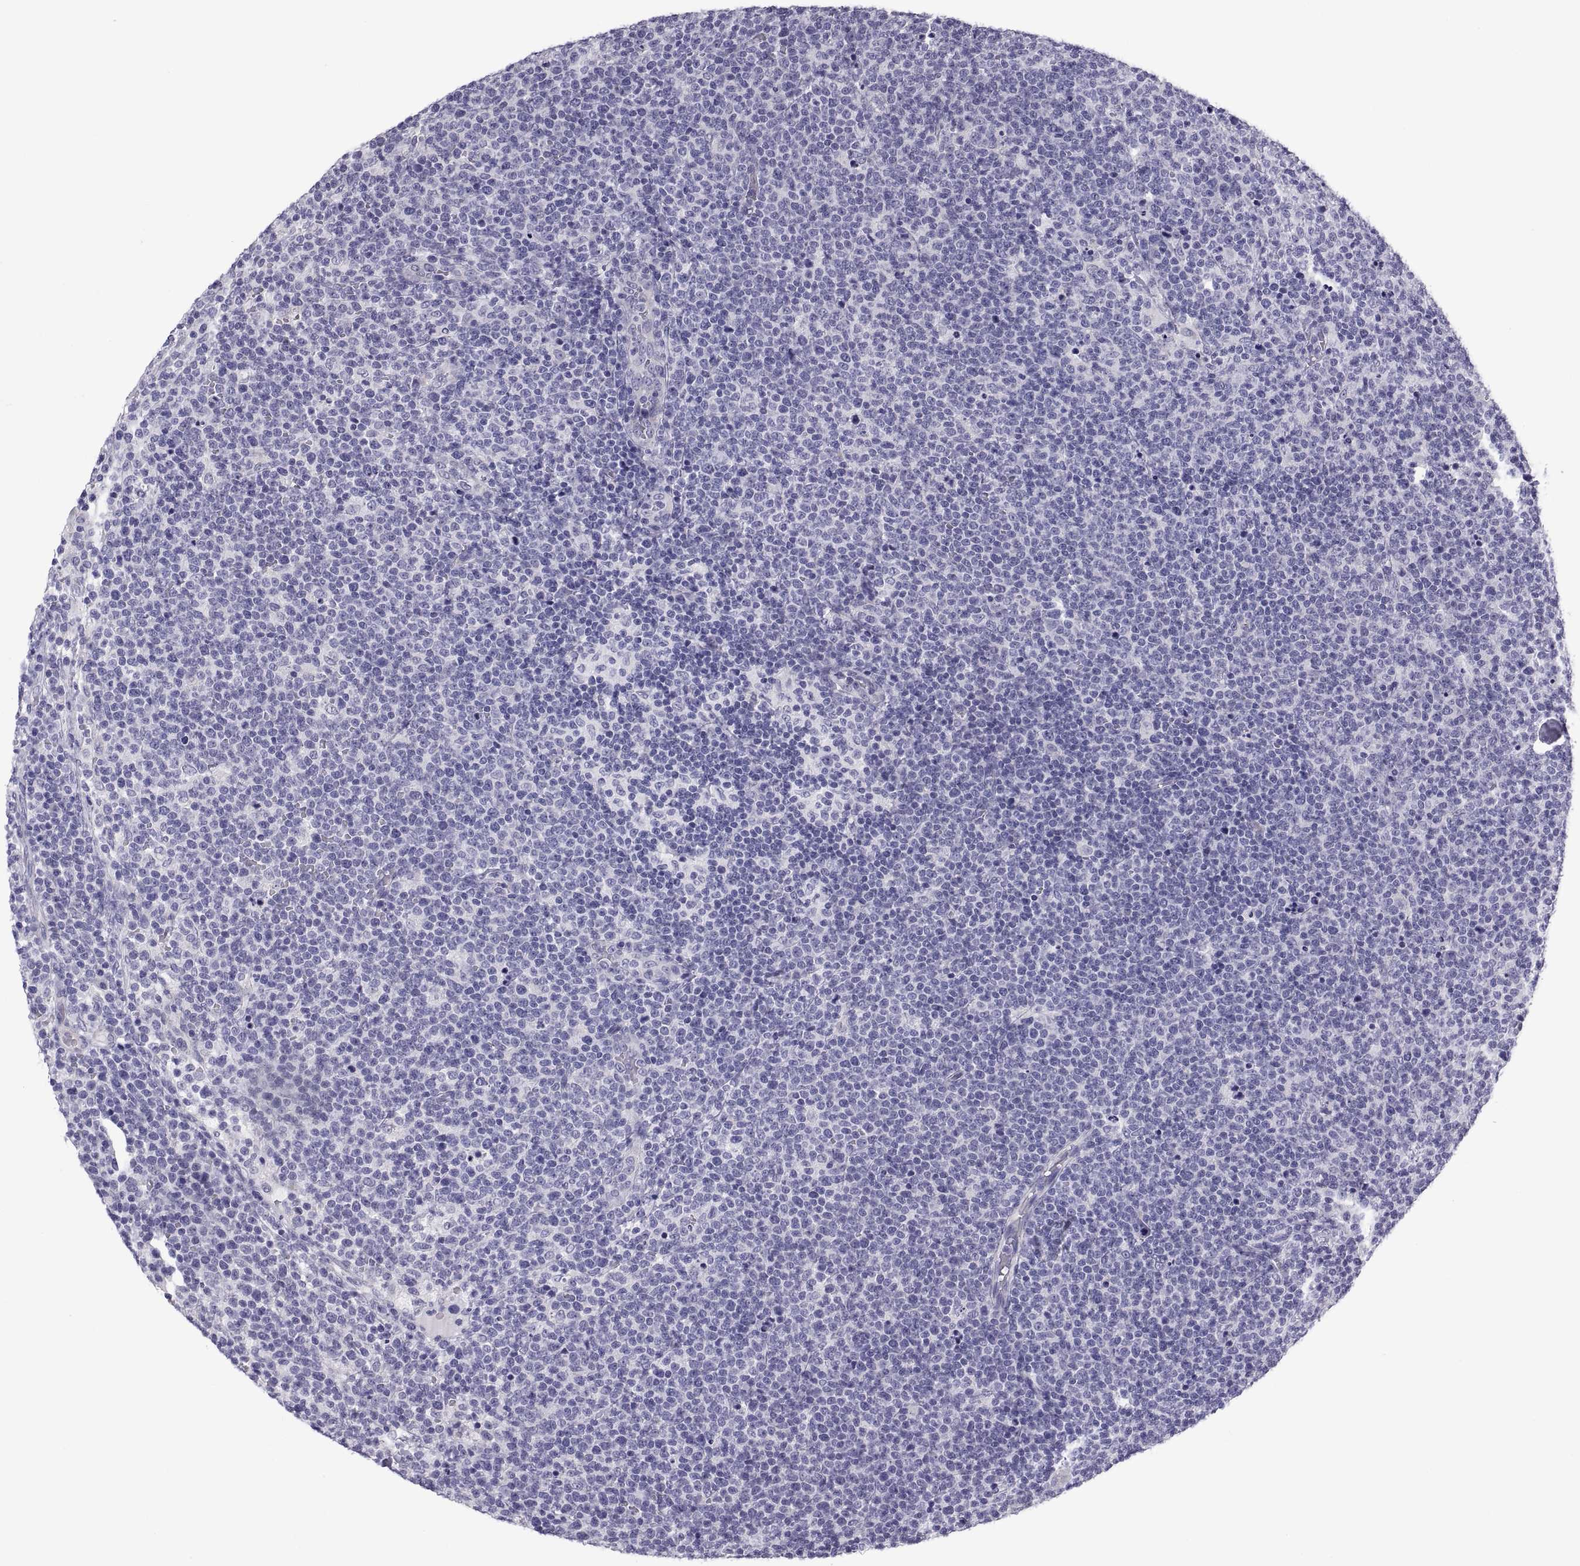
{"staining": {"intensity": "negative", "quantity": "none", "location": "none"}, "tissue": "lymphoma", "cell_type": "Tumor cells", "image_type": "cancer", "snomed": [{"axis": "morphology", "description": "Malignant lymphoma, non-Hodgkin's type, High grade"}, {"axis": "topography", "description": "Lymph node"}], "caption": "Immunohistochemistry (IHC) image of neoplastic tissue: human lymphoma stained with DAB (3,3'-diaminobenzidine) reveals no significant protein expression in tumor cells.", "gene": "FAM170A", "patient": {"sex": "male", "age": 61}}